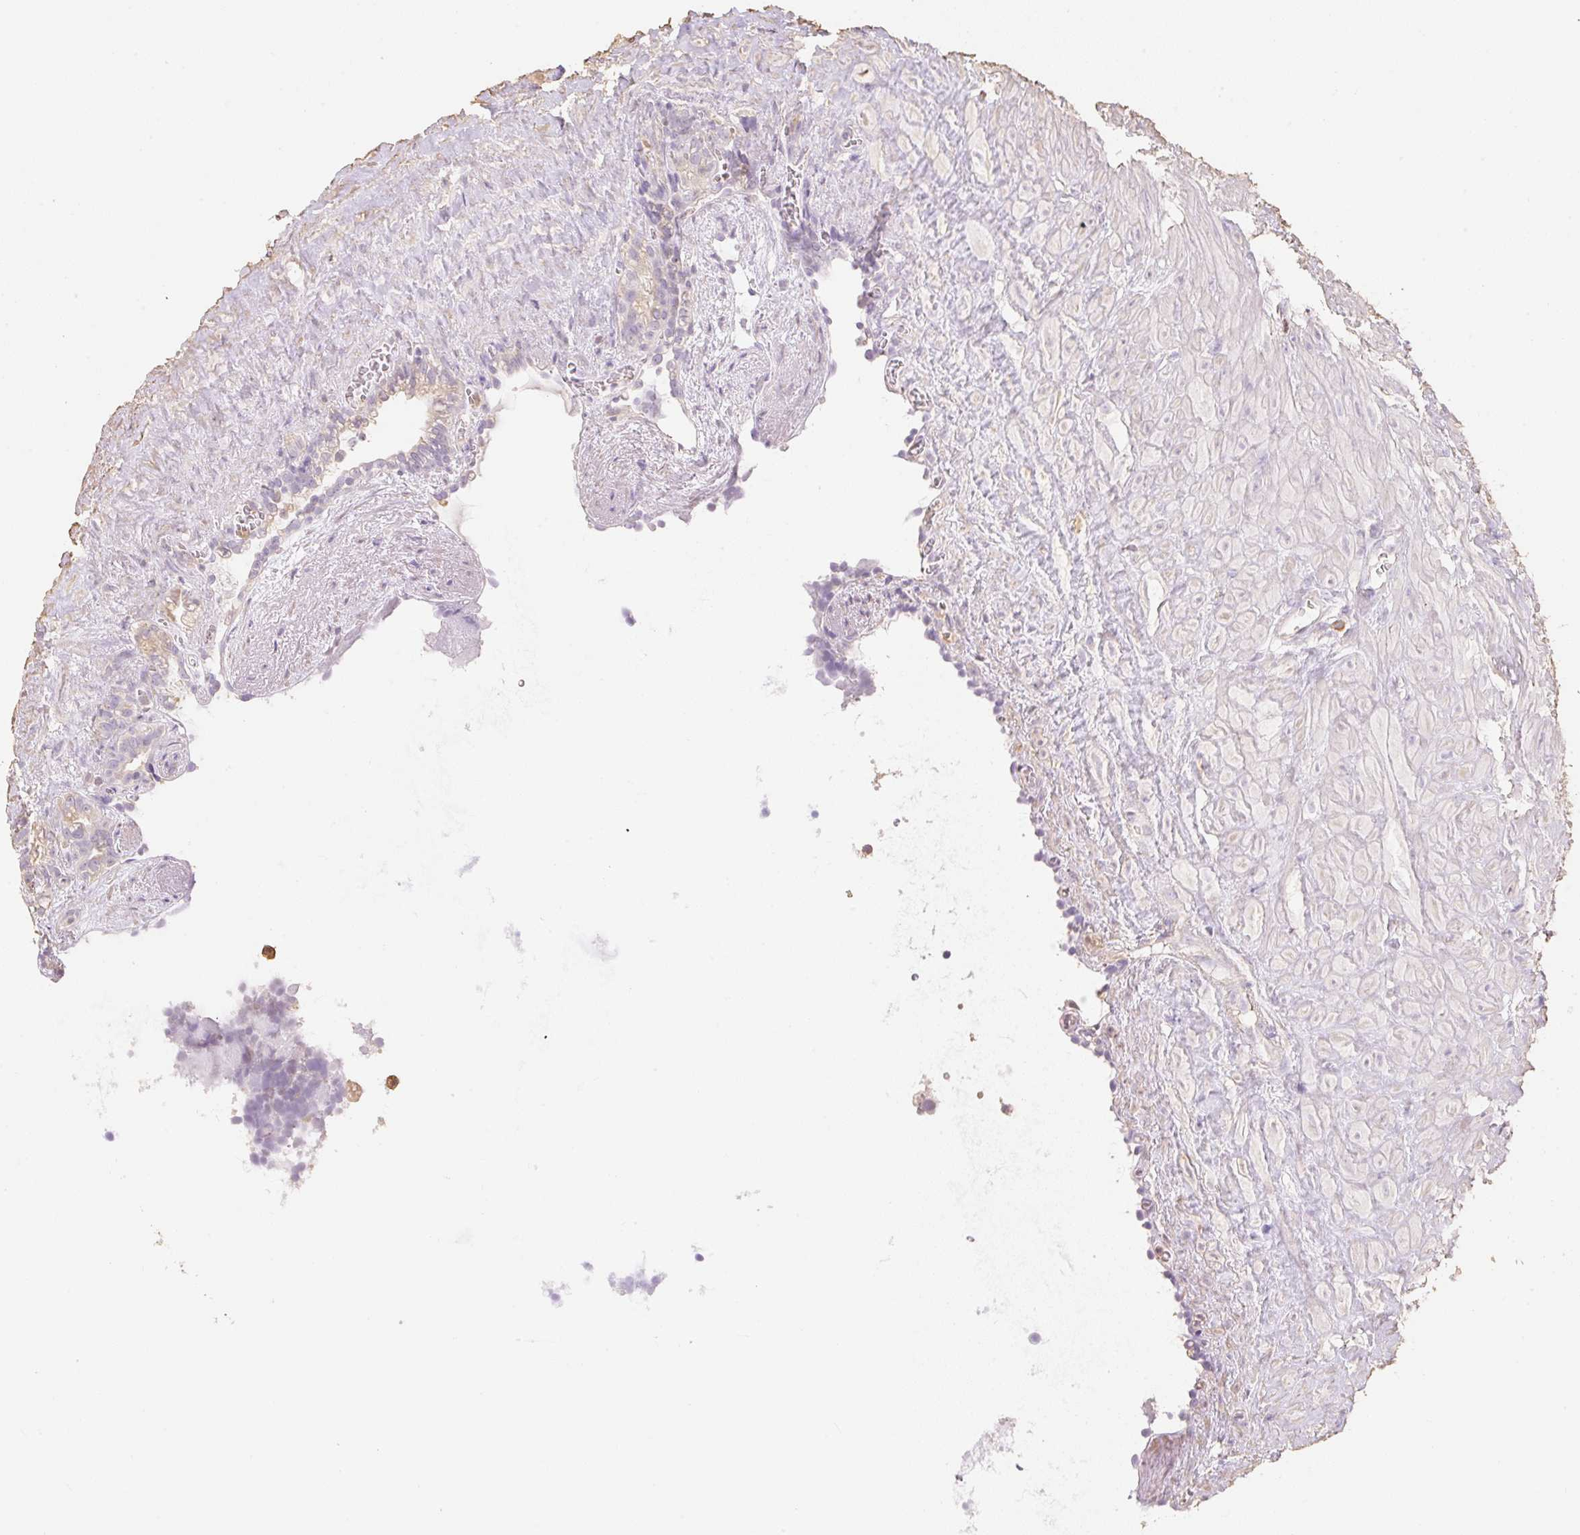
{"staining": {"intensity": "weak", "quantity": "25%-75%", "location": "cytoplasmic/membranous"}, "tissue": "seminal vesicle", "cell_type": "Glandular cells", "image_type": "normal", "snomed": [{"axis": "morphology", "description": "Normal tissue, NOS"}, {"axis": "topography", "description": "Seminal veicle"}], "caption": "Immunohistochemistry (IHC) photomicrograph of normal seminal vesicle: human seminal vesicle stained using immunohistochemistry (IHC) demonstrates low levels of weak protein expression localized specifically in the cytoplasmic/membranous of glandular cells, appearing as a cytoplasmic/membranous brown color.", "gene": "MBOAT7", "patient": {"sex": "male", "age": 76}}